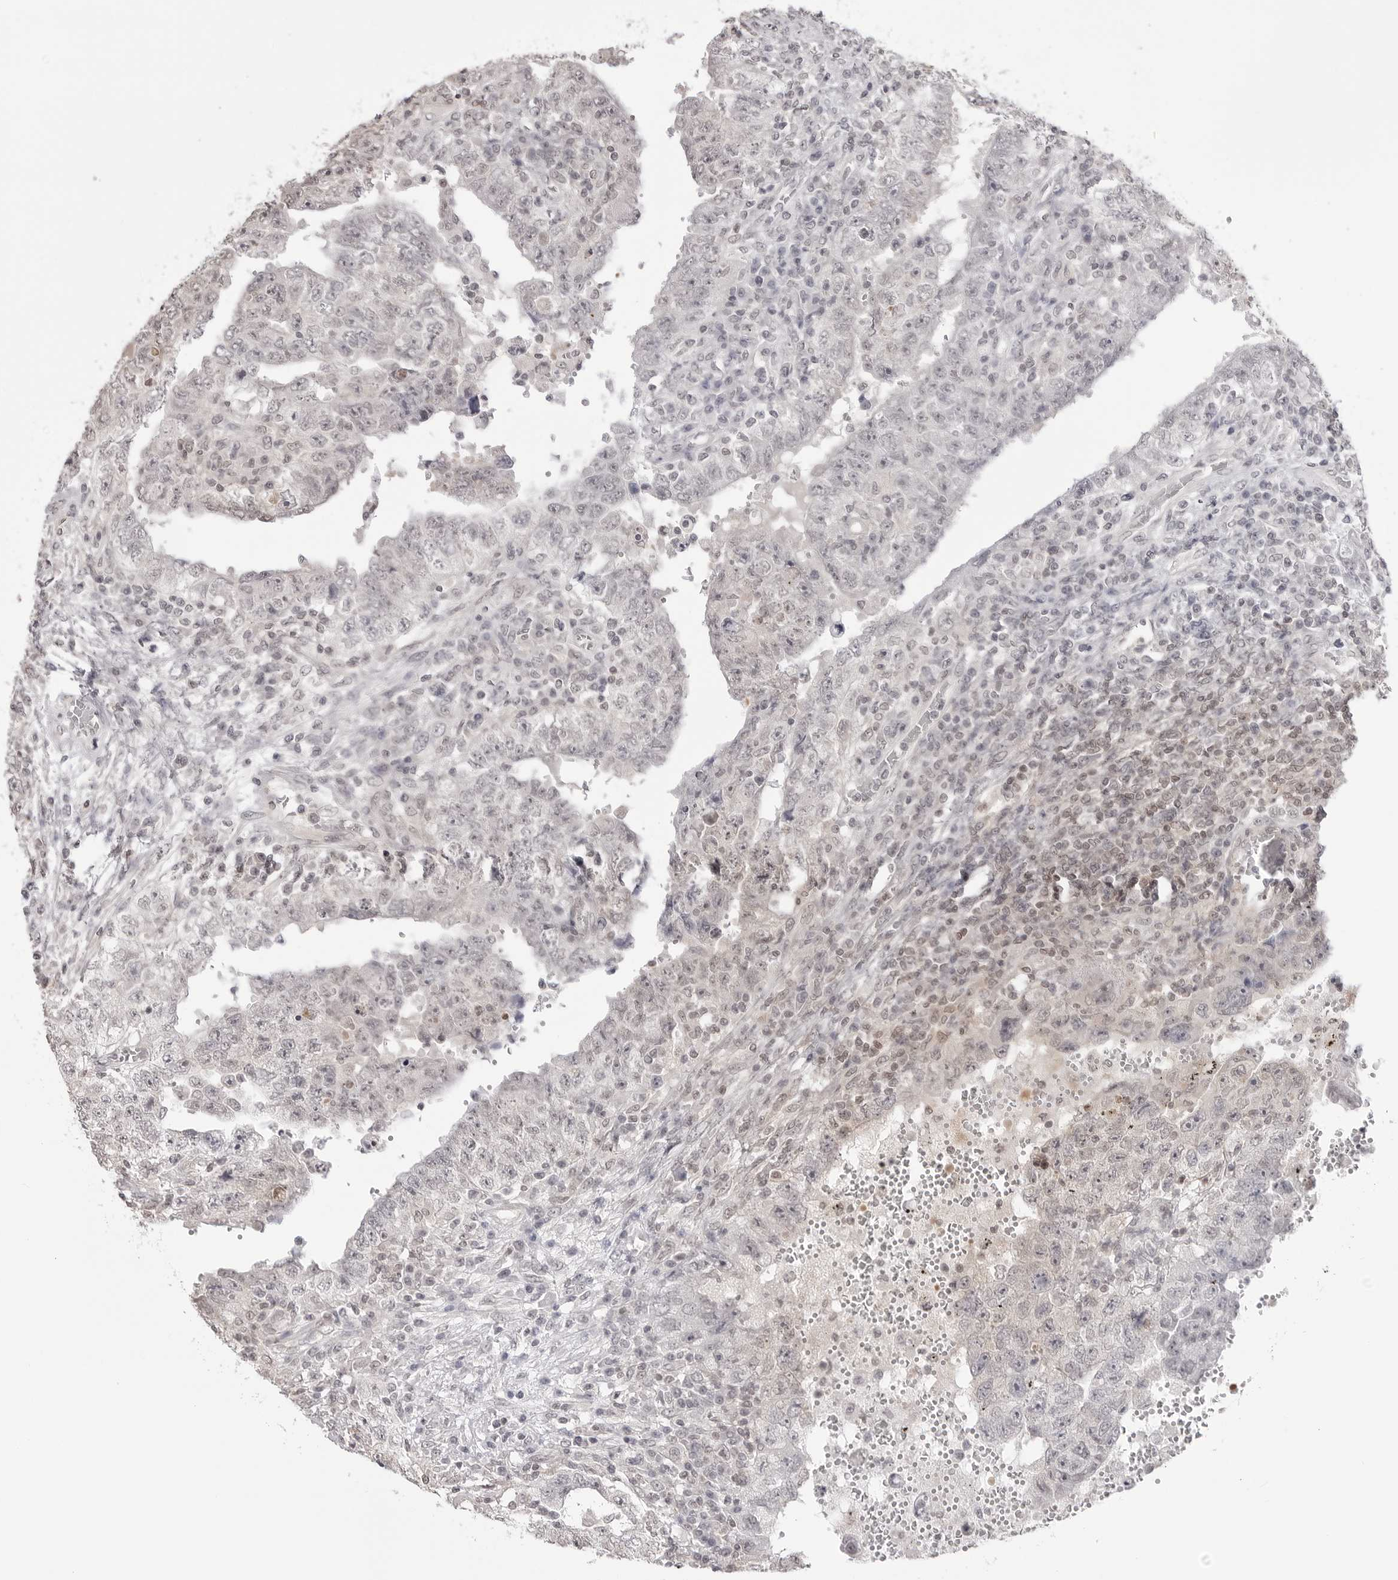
{"staining": {"intensity": "negative", "quantity": "none", "location": "none"}, "tissue": "testis cancer", "cell_type": "Tumor cells", "image_type": "cancer", "snomed": [{"axis": "morphology", "description": "Carcinoma, Embryonal, NOS"}, {"axis": "topography", "description": "Testis"}], "caption": "High power microscopy photomicrograph of an immunohistochemistry (IHC) micrograph of testis cancer, revealing no significant staining in tumor cells. (DAB IHC, high magnification).", "gene": "YWHAG", "patient": {"sex": "male", "age": 26}}